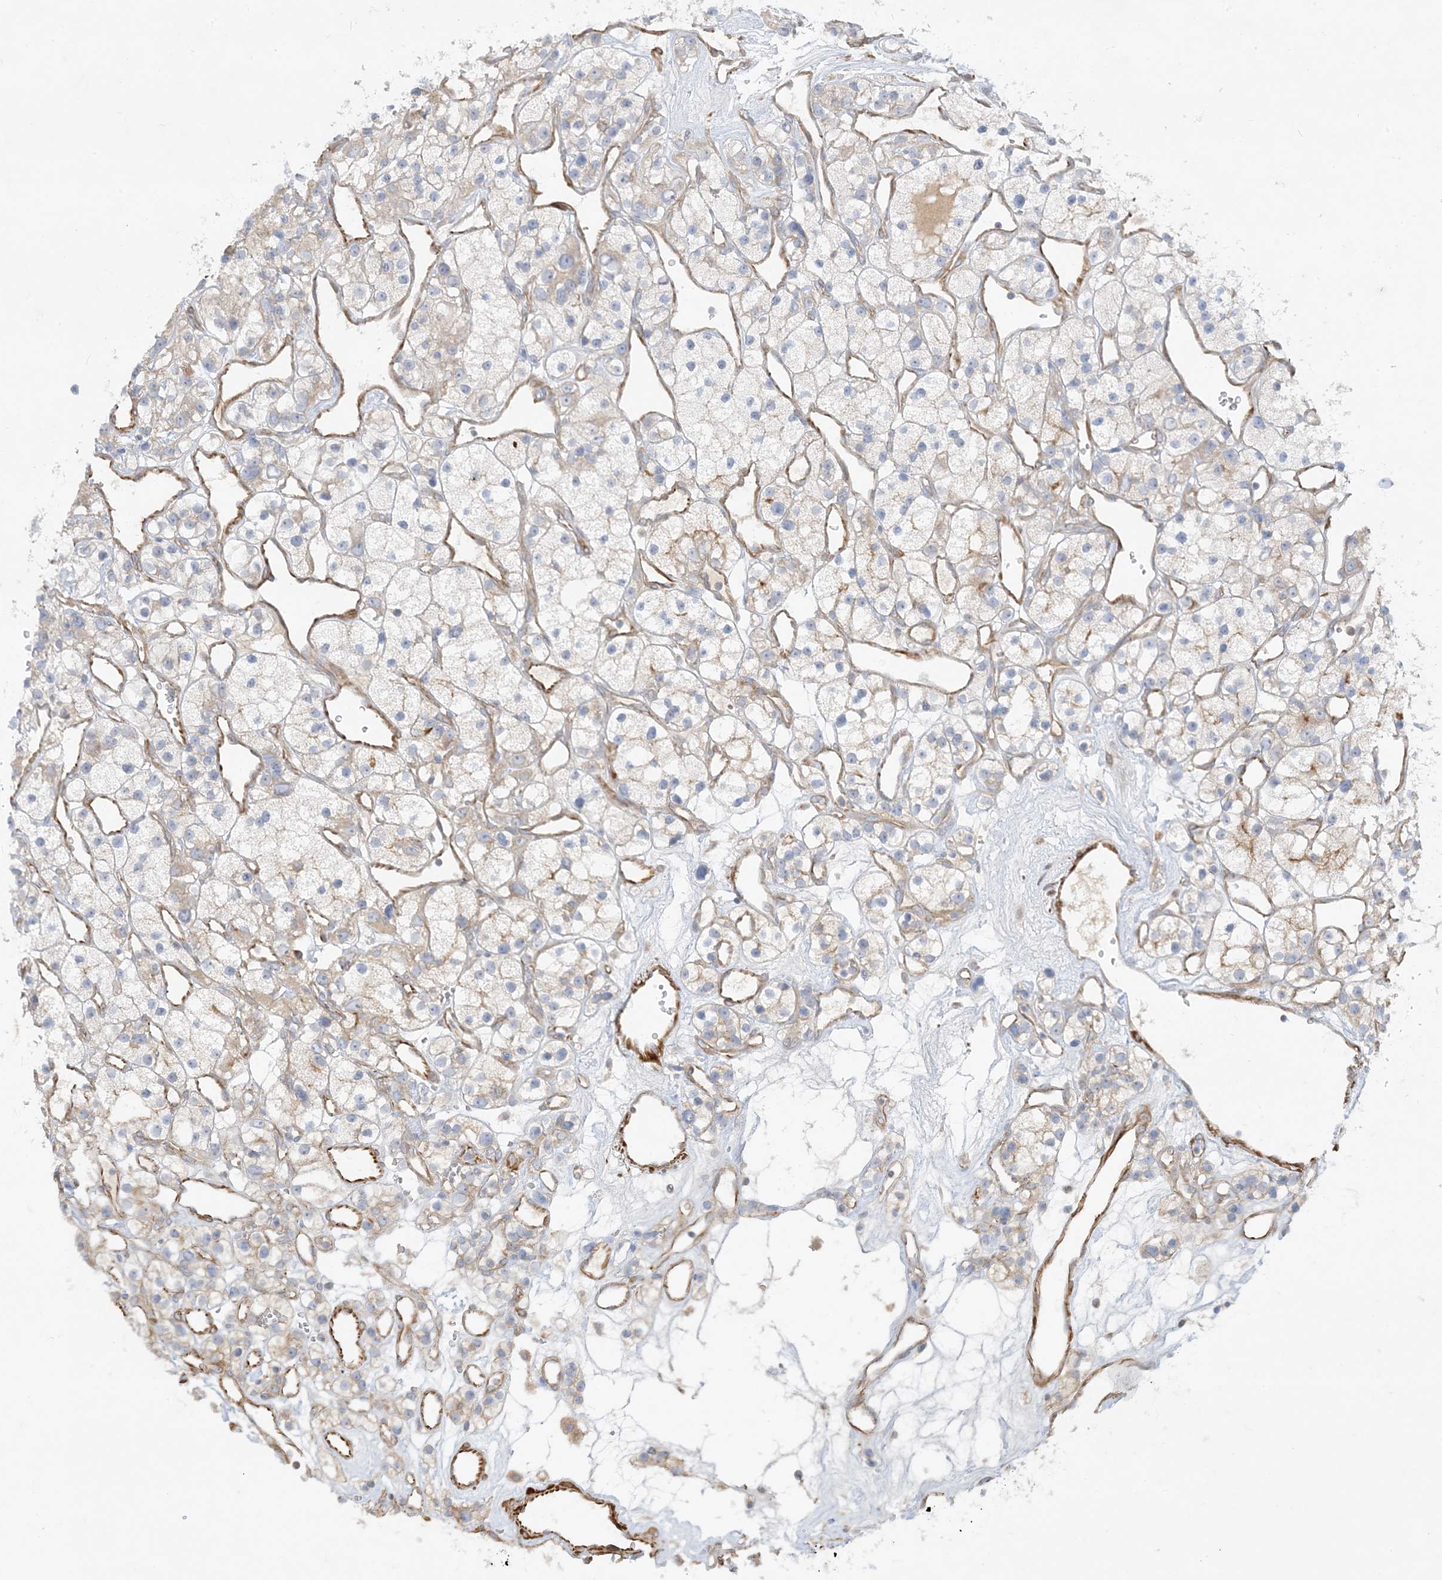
{"staining": {"intensity": "negative", "quantity": "none", "location": "none"}, "tissue": "renal cancer", "cell_type": "Tumor cells", "image_type": "cancer", "snomed": [{"axis": "morphology", "description": "Adenocarcinoma, NOS"}, {"axis": "topography", "description": "Kidney"}], "caption": "This is an immunohistochemistry (IHC) histopathology image of human renal cancer (adenocarcinoma). There is no positivity in tumor cells.", "gene": "THADA", "patient": {"sex": "female", "age": 57}}